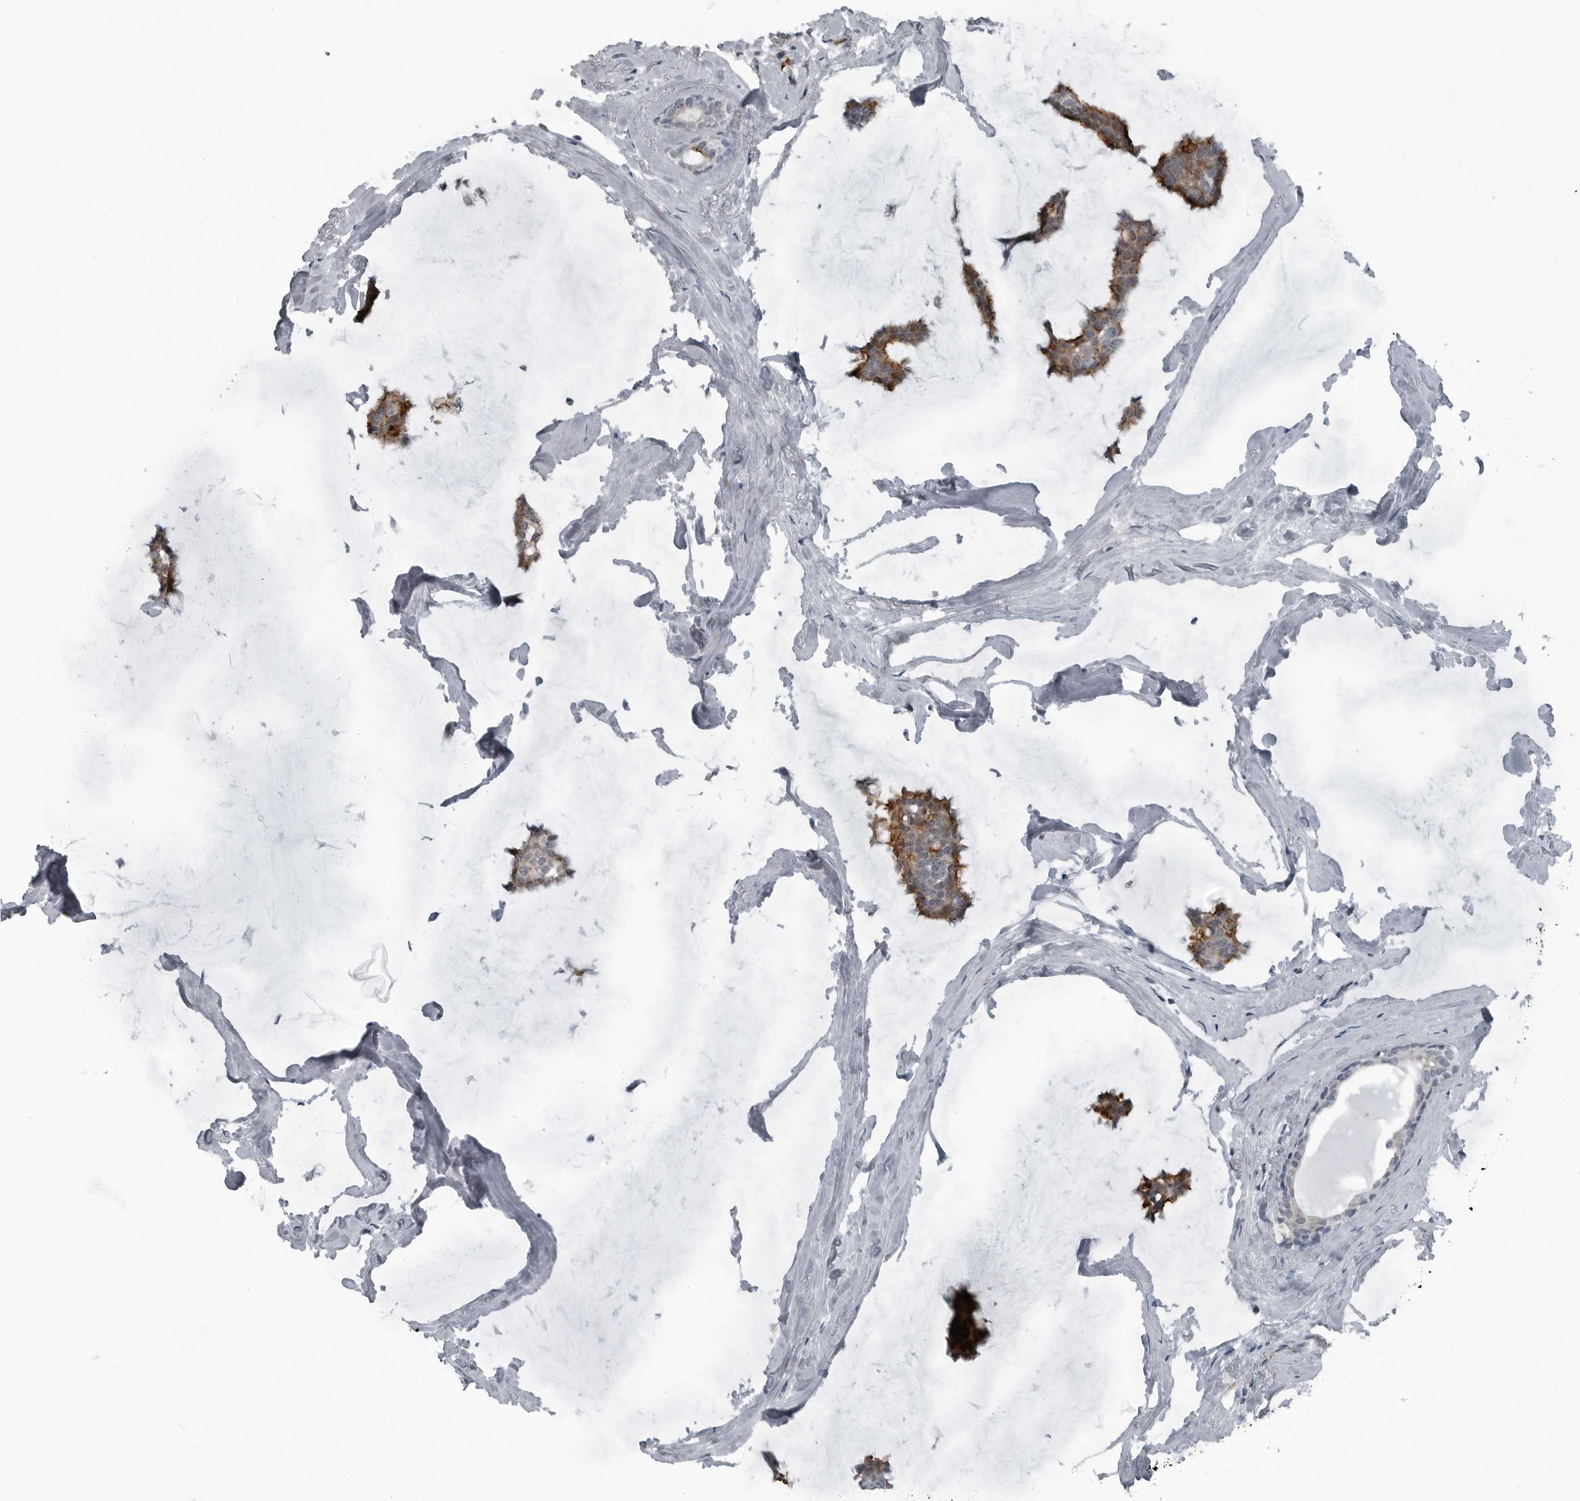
{"staining": {"intensity": "moderate", "quantity": ">75%", "location": "cytoplasmic/membranous"}, "tissue": "breast cancer", "cell_type": "Tumor cells", "image_type": "cancer", "snomed": [{"axis": "morphology", "description": "Duct carcinoma"}, {"axis": "topography", "description": "Breast"}], "caption": "The photomicrograph shows a brown stain indicating the presence of a protein in the cytoplasmic/membranous of tumor cells in breast cancer (intraductal carcinoma).", "gene": "GAK", "patient": {"sex": "female", "age": 93}}